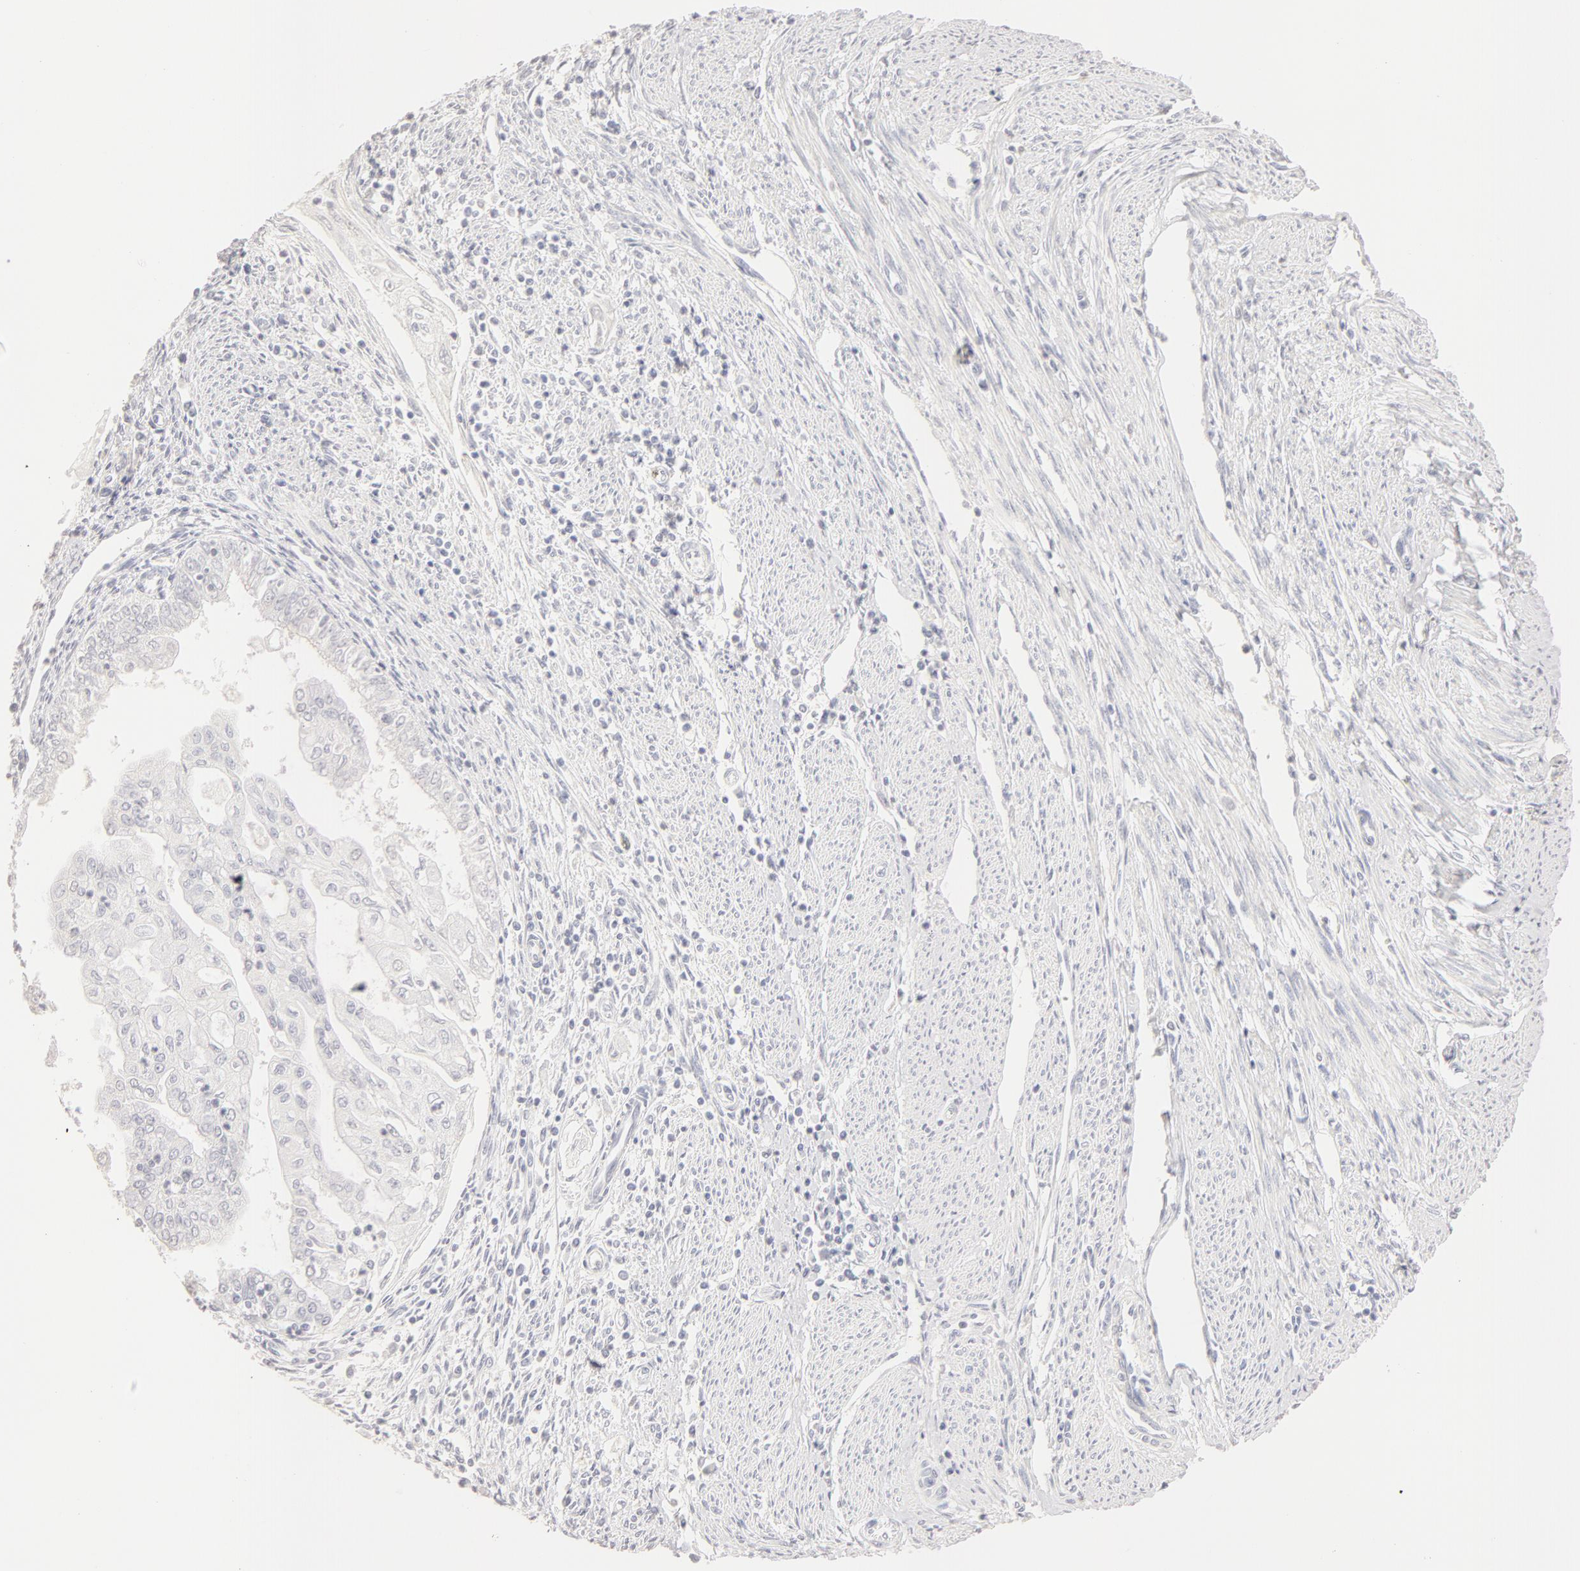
{"staining": {"intensity": "negative", "quantity": "none", "location": "none"}, "tissue": "endometrial cancer", "cell_type": "Tumor cells", "image_type": "cancer", "snomed": [{"axis": "morphology", "description": "Adenocarcinoma, NOS"}, {"axis": "topography", "description": "Endometrium"}], "caption": "The IHC histopathology image has no significant positivity in tumor cells of endometrial adenocarcinoma tissue. The staining was performed using DAB (3,3'-diaminobenzidine) to visualize the protein expression in brown, while the nuclei were stained in blue with hematoxylin (Magnification: 20x).", "gene": "LGALS7B", "patient": {"sex": "female", "age": 75}}